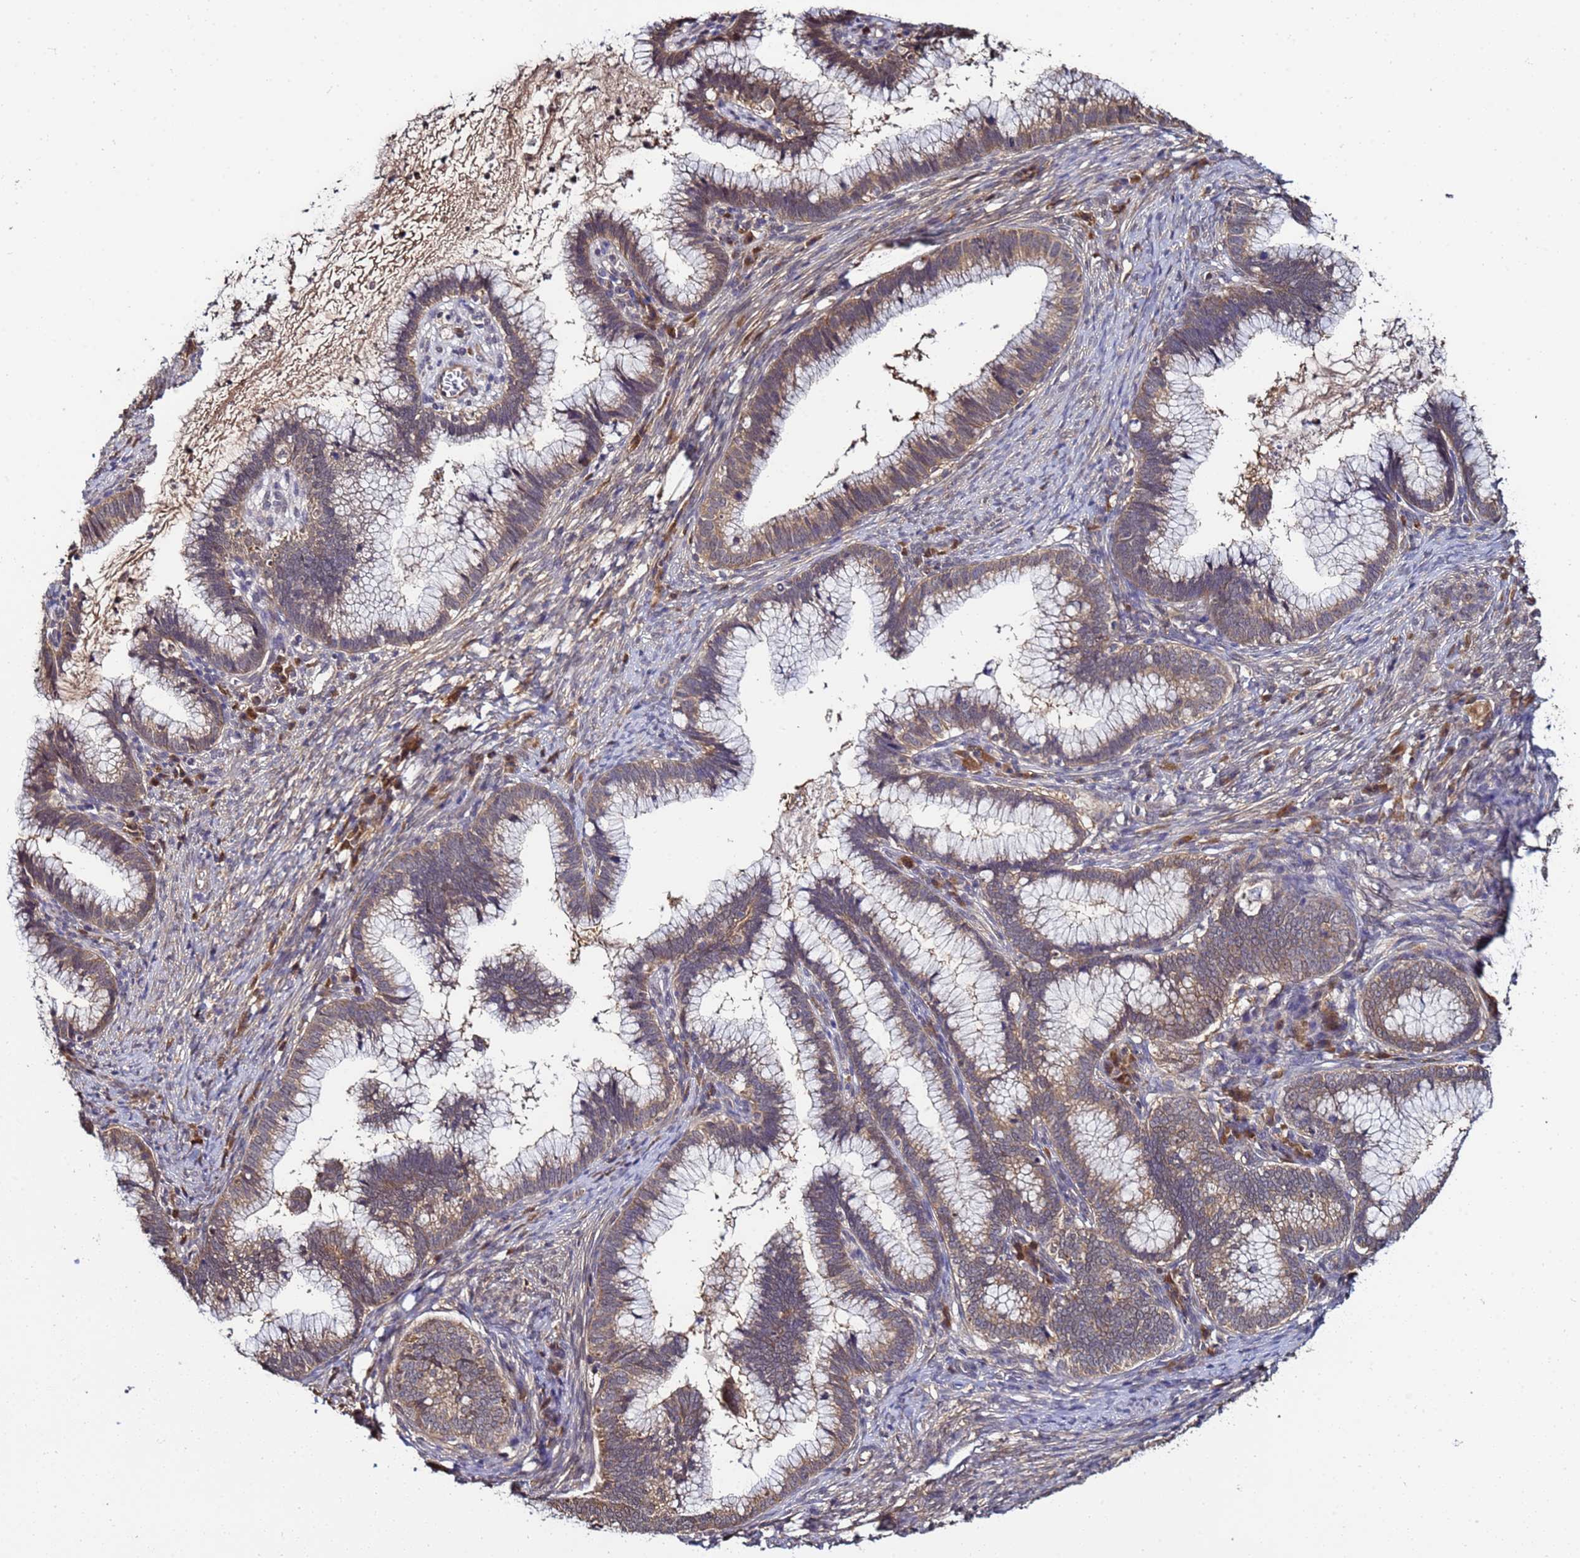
{"staining": {"intensity": "moderate", "quantity": ">75%", "location": "cytoplasmic/membranous"}, "tissue": "cervical cancer", "cell_type": "Tumor cells", "image_type": "cancer", "snomed": [{"axis": "morphology", "description": "Adenocarcinoma, NOS"}, {"axis": "topography", "description": "Cervix"}], "caption": "About >75% of tumor cells in human cervical cancer exhibit moderate cytoplasmic/membranous protein staining as visualized by brown immunohistochemical staining.", "gene": "NAXE", "patient": {"sex": "female", "age": 36}}